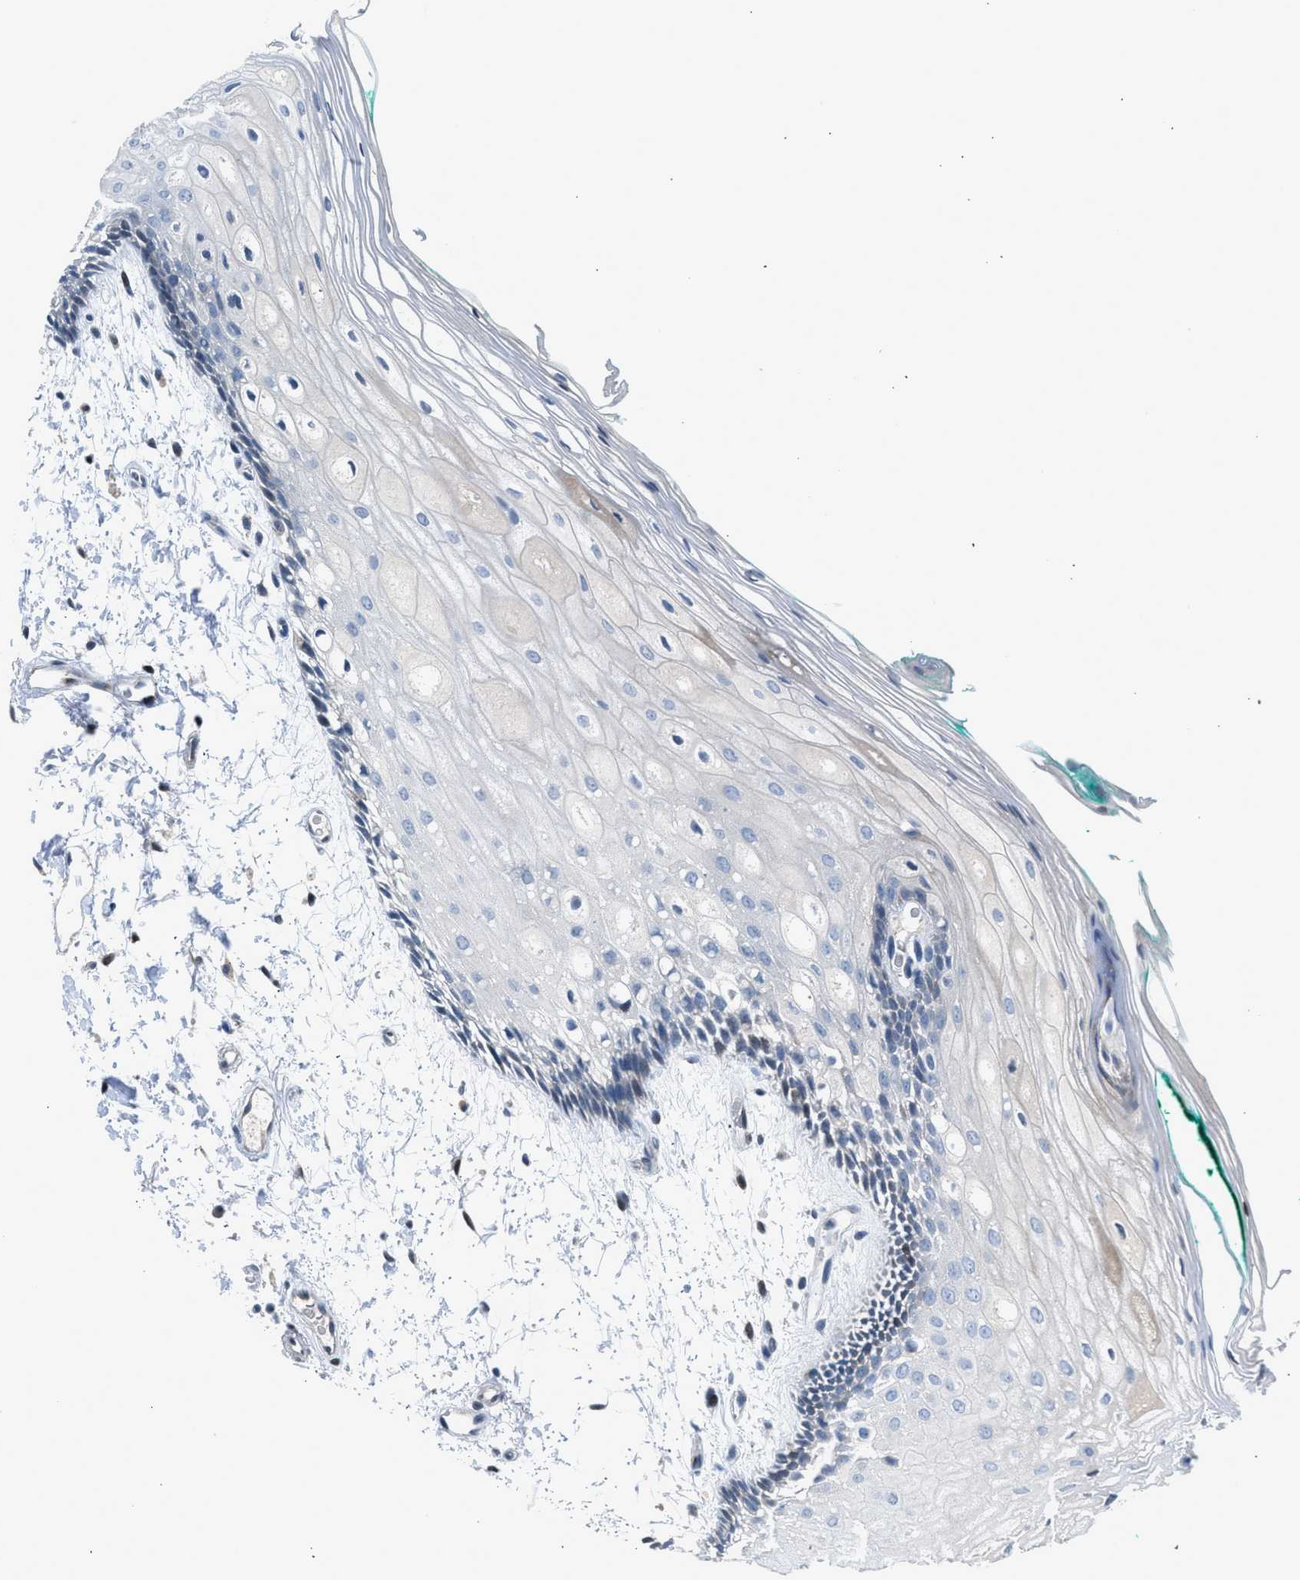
{"staining": {"intensity": "weak", "quantity": "<25%", "location": "cytoplasmic/membranous"}, "tissue": "oral mucosa", "cell_type": "Squamous epithelial cells", "image_type": "normal", "snomed": [{"axis": "morphology", "description": "Normal tissue, NOS"}, {"axis": "topography", "description": "Skeletal muscle"}, {"axis": "topography", "description": "Oral tissue"}, {"axis": "topography", "description": "Peripheral nerve tissue"}], "caption": "This is a micrograph of immunohistochemistry (IHC) staining of normal oral mucosa, which shows no positivity in squamous epithelial cells. Brightfield microscopy of IHC stained with DAB (brown) and hematoxylin (blue), captured at high magnification.", "gene": "RNF41", "patient": {"sex": "female", "age": 84}}